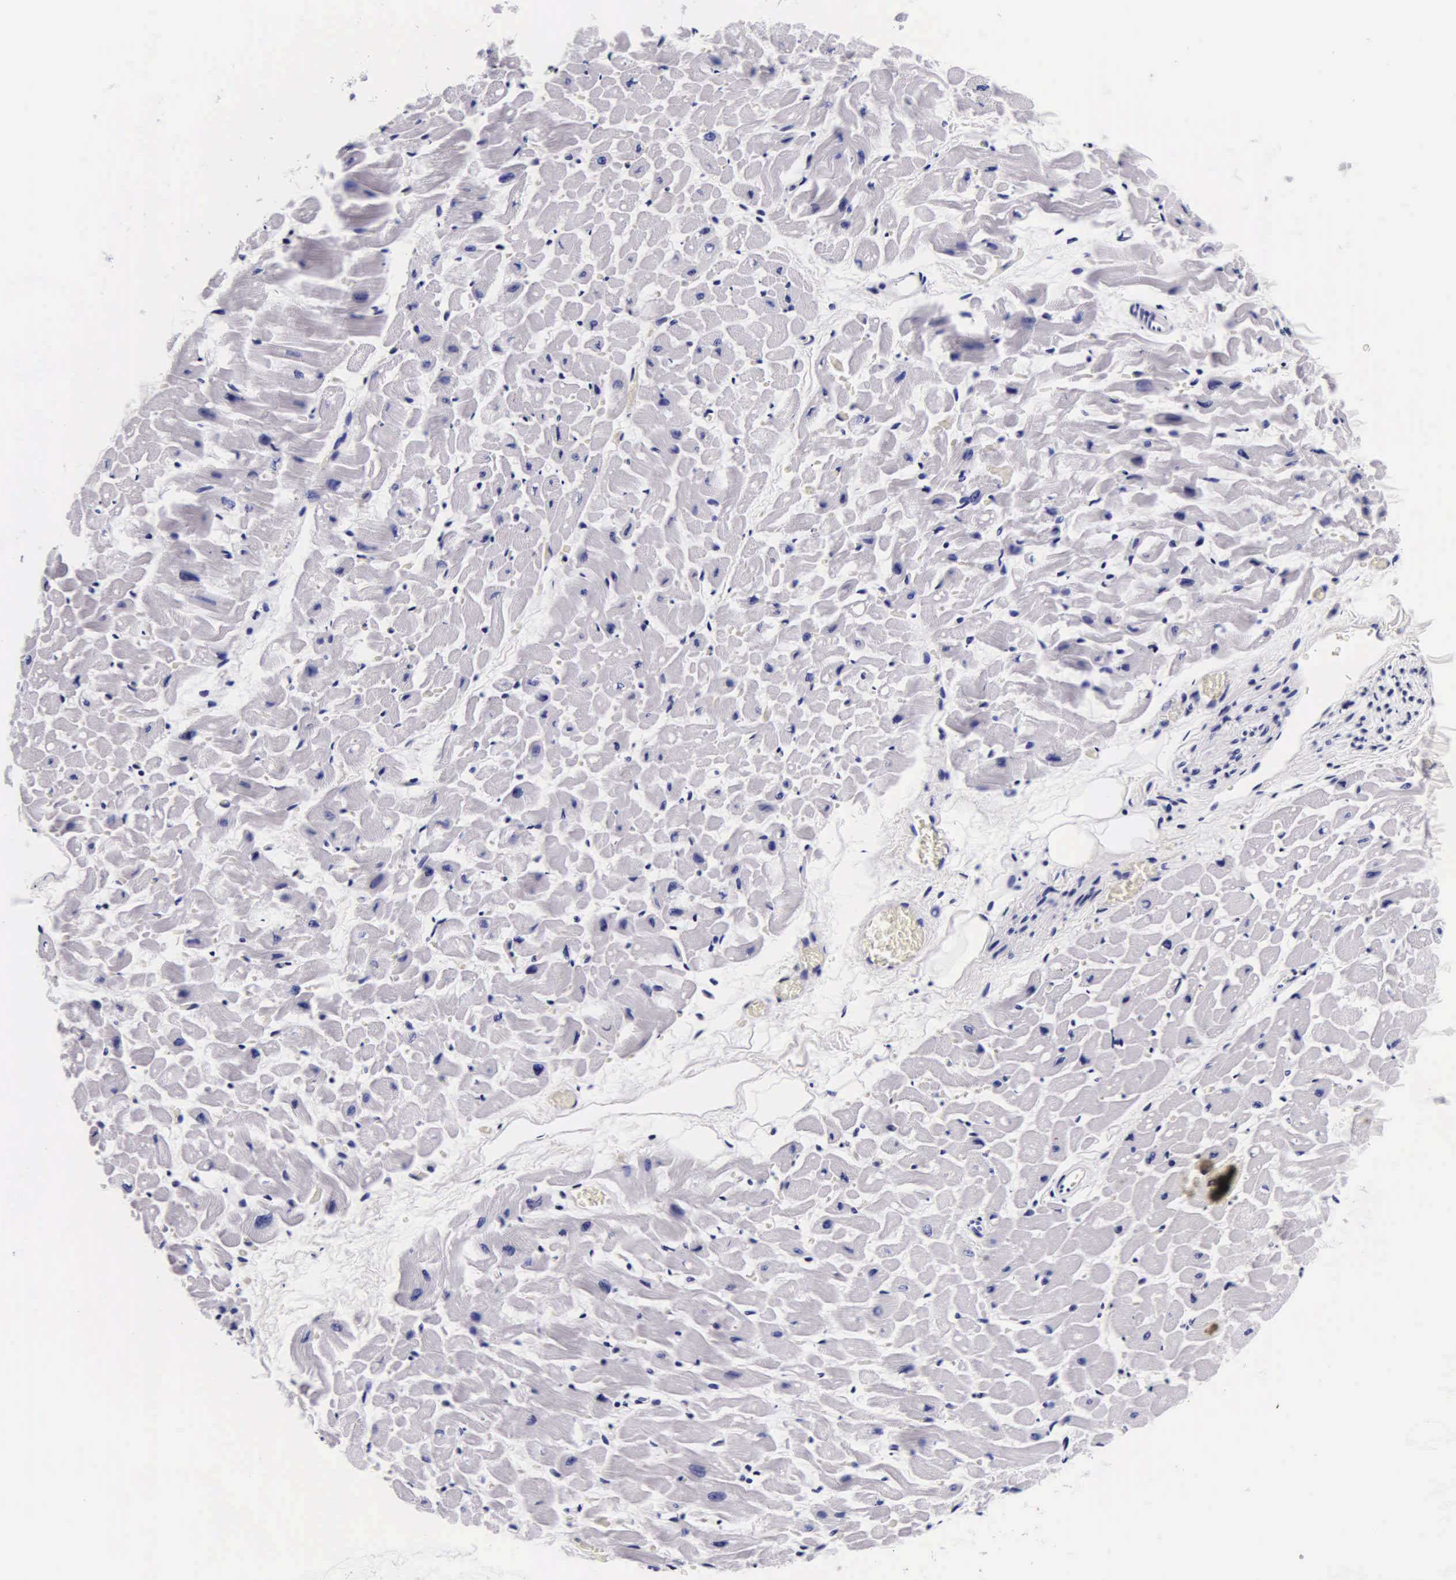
{"staining": {"intensity": "negative", "quantity": "none", "location": "none"}, "tissue": "heart muscle", "cell_type": "Cardiomyocytes", "image_type": "normal", "snomed": [{"axis": "morphology", "description": "Normal tissue, NOS"}, {"axis": "topography", "description": "Heart"}], "caption": "An IHC micrograph of normal heart muscle is shown. There is no staining in cardiomyocytes of heart muscle.", "gene": "DGCR2", "patient": {"sex": "male", "age": 45}}